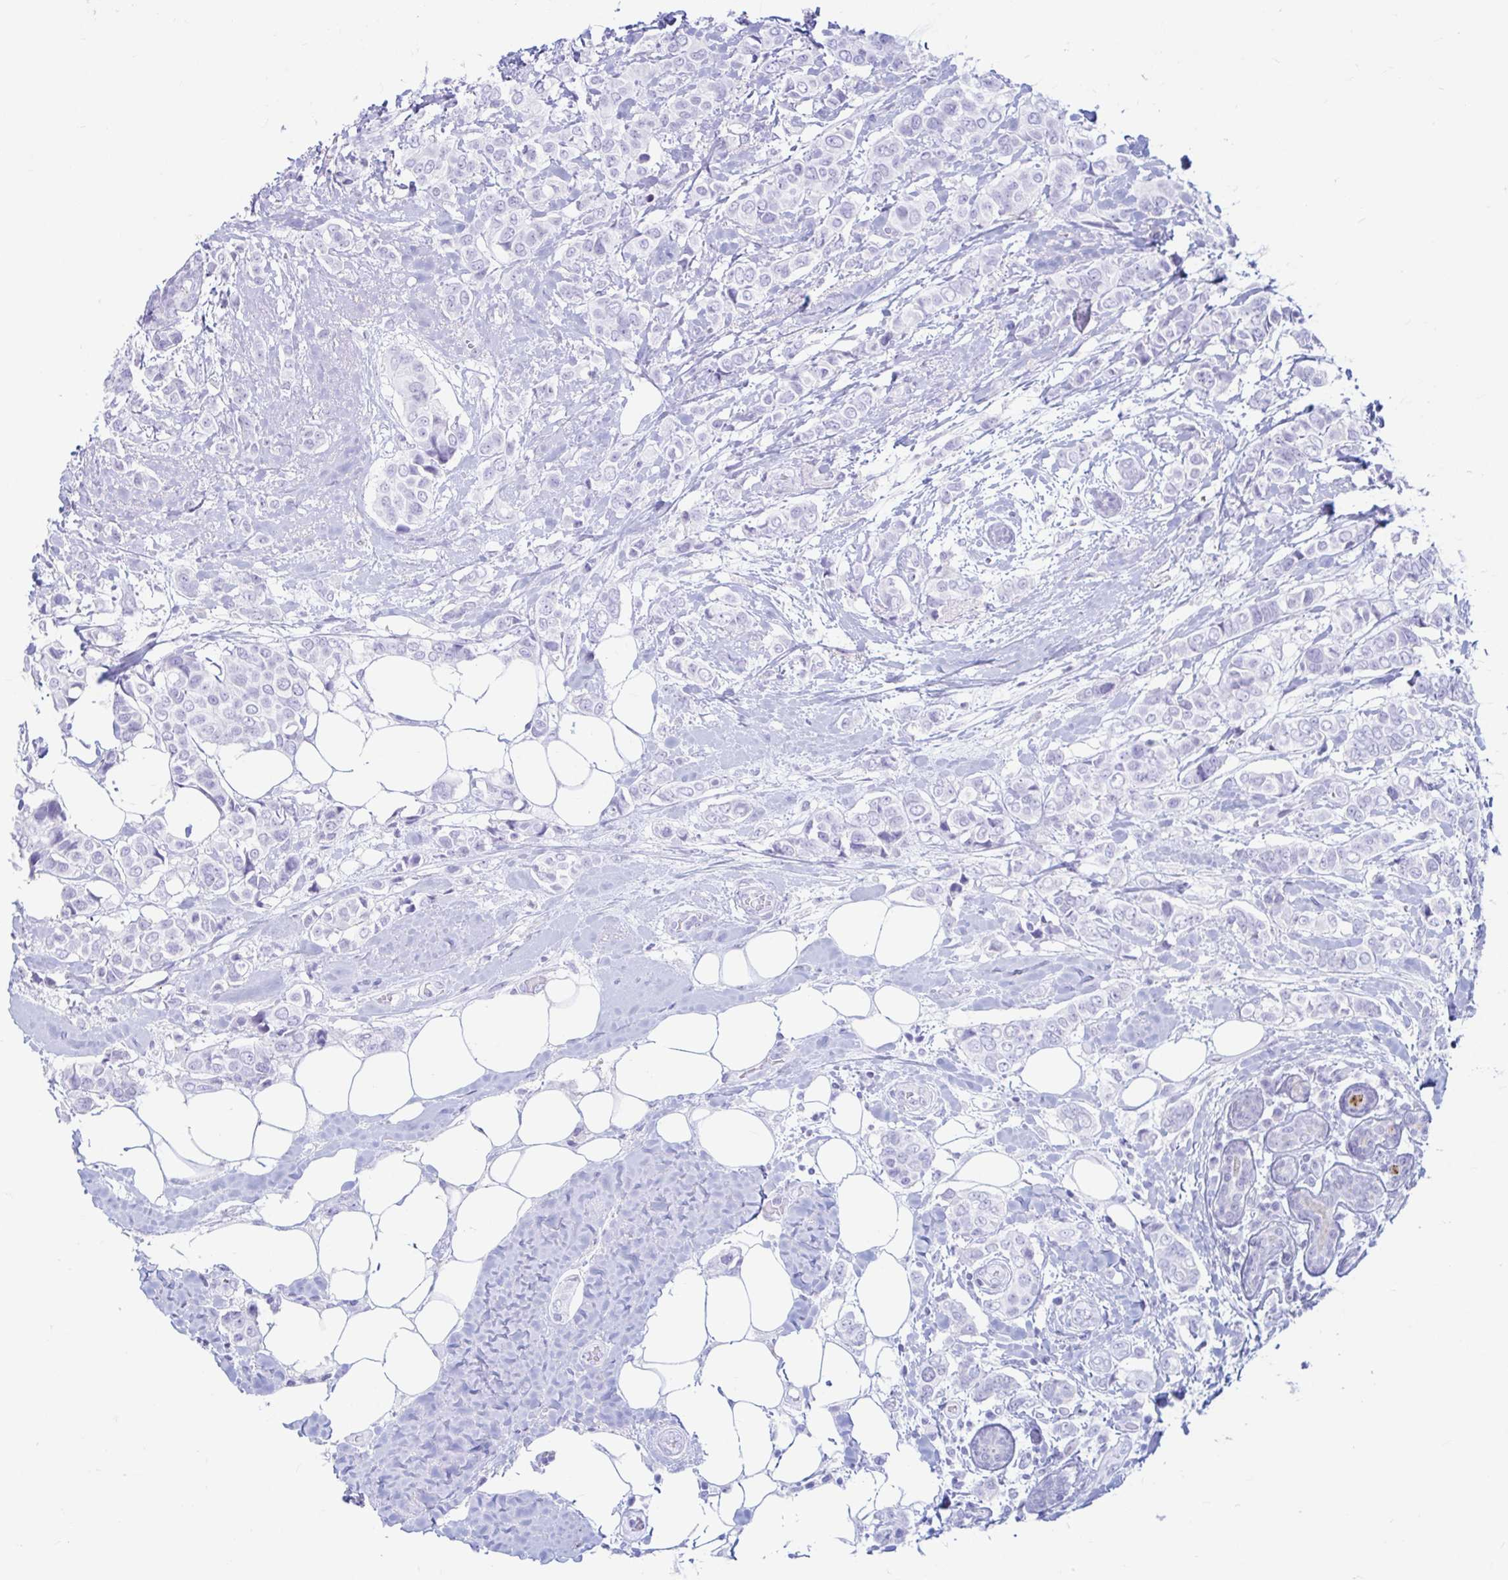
{"staining": {"intensity": "negative", "quantity": "none", "location": "none"}, "tissue": "breast cancer", "cell_type": "Tumor cells", "image_type": "cancer", "snomed": [{"axis": "morphology", "description": "Lobular carcinoma"}, {"axis": "topography", "description": "Breast"}], "caption": "The histopathology image displays no staining of tumor cells in lobular carcinoma (breast).", "gene": "ERICH6", "patient": {"sex": "female", "age": 51}}